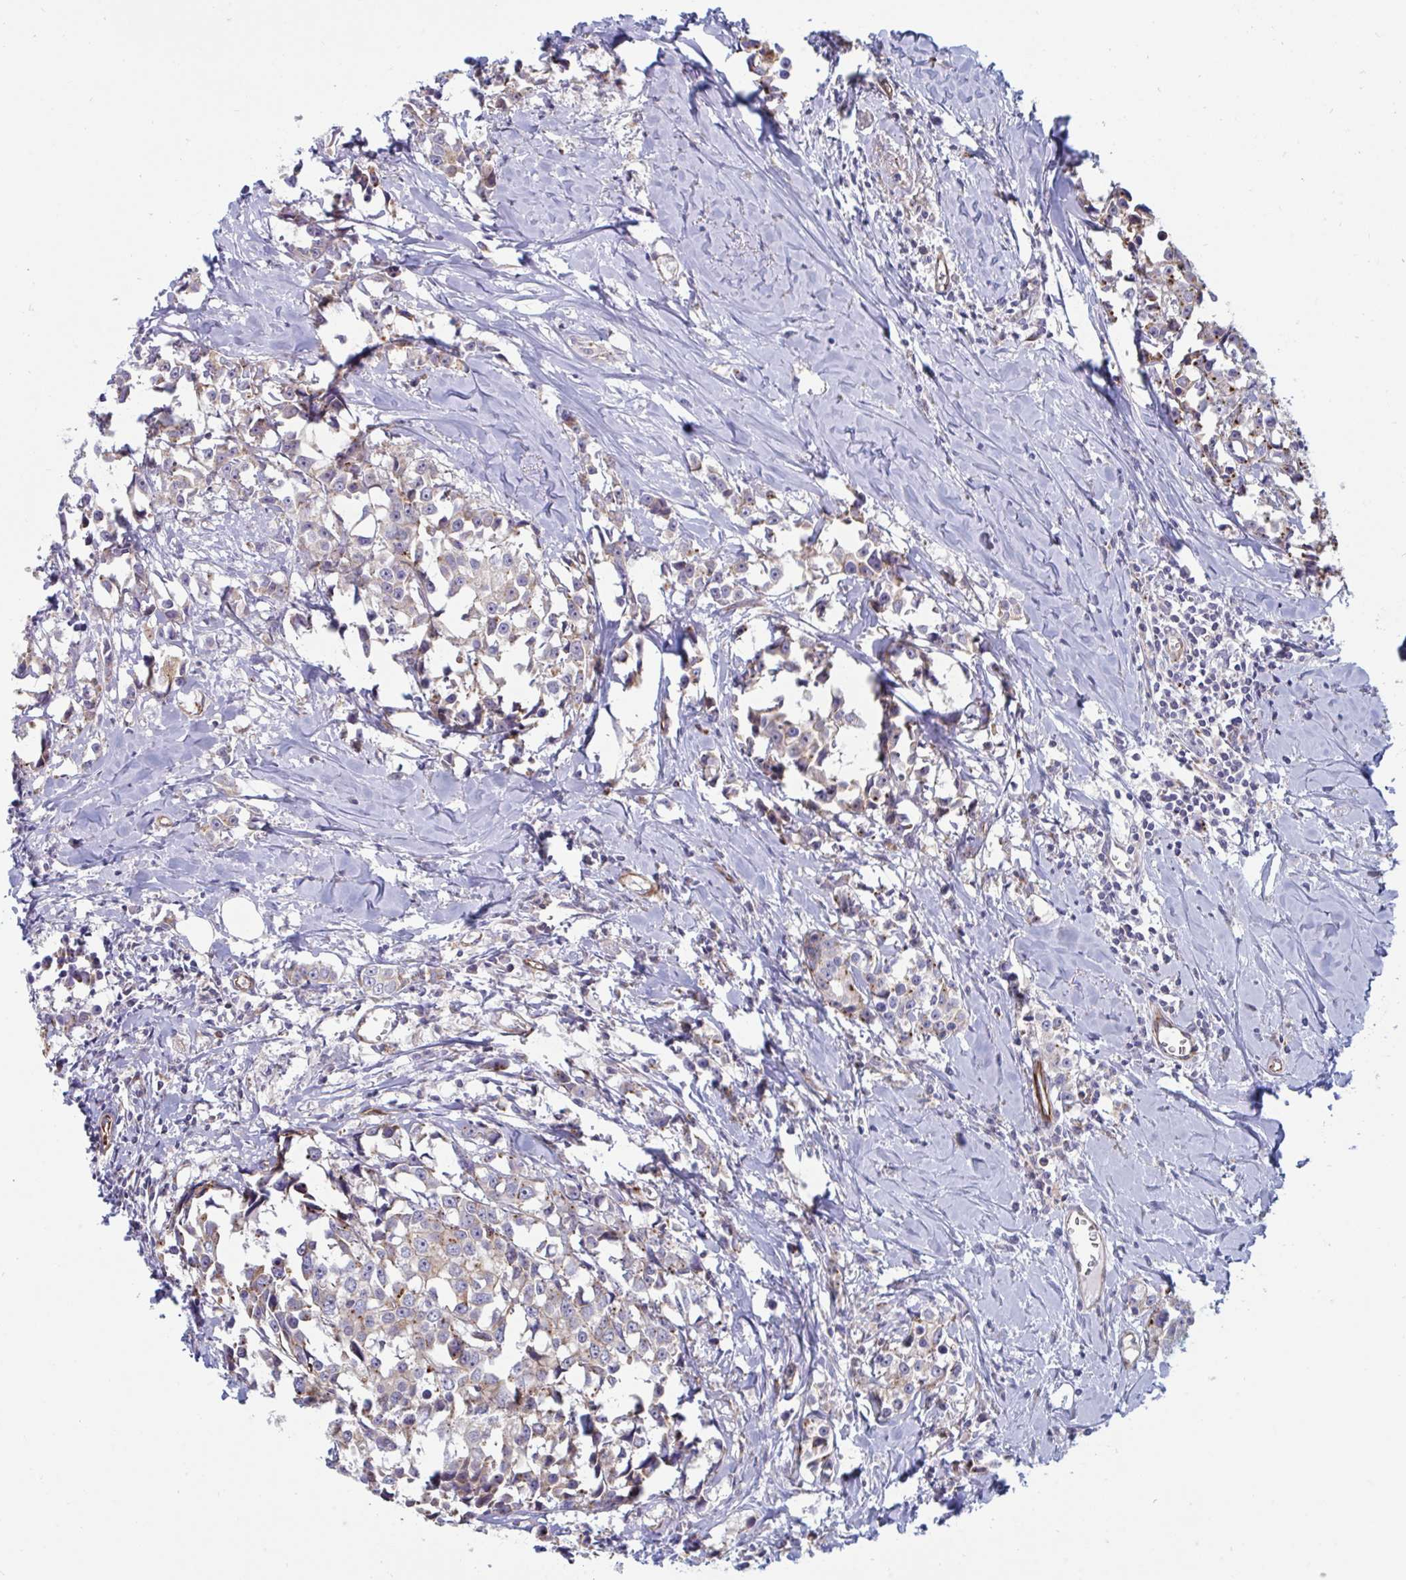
{"staining": {"intensity": "weak", "quantity": ">75%", "location": "cytoplasmic/membranous"}, "tissue": "breast cancer", "cell_type": "Tumor cells", "image_type": "cancer", "snomed": [{"axis": "morphology", "description": "Duct carcinoma"}, {"axis": "topography", "description": "Breast"}], "caption": "A photomicrograph of human breast cancer stained for a protein shows weak cytoplasmic/membranous brown staining in tumor cells.", "gene": "SLC9A6", "patient": {"sex": "female", "age": 80}}